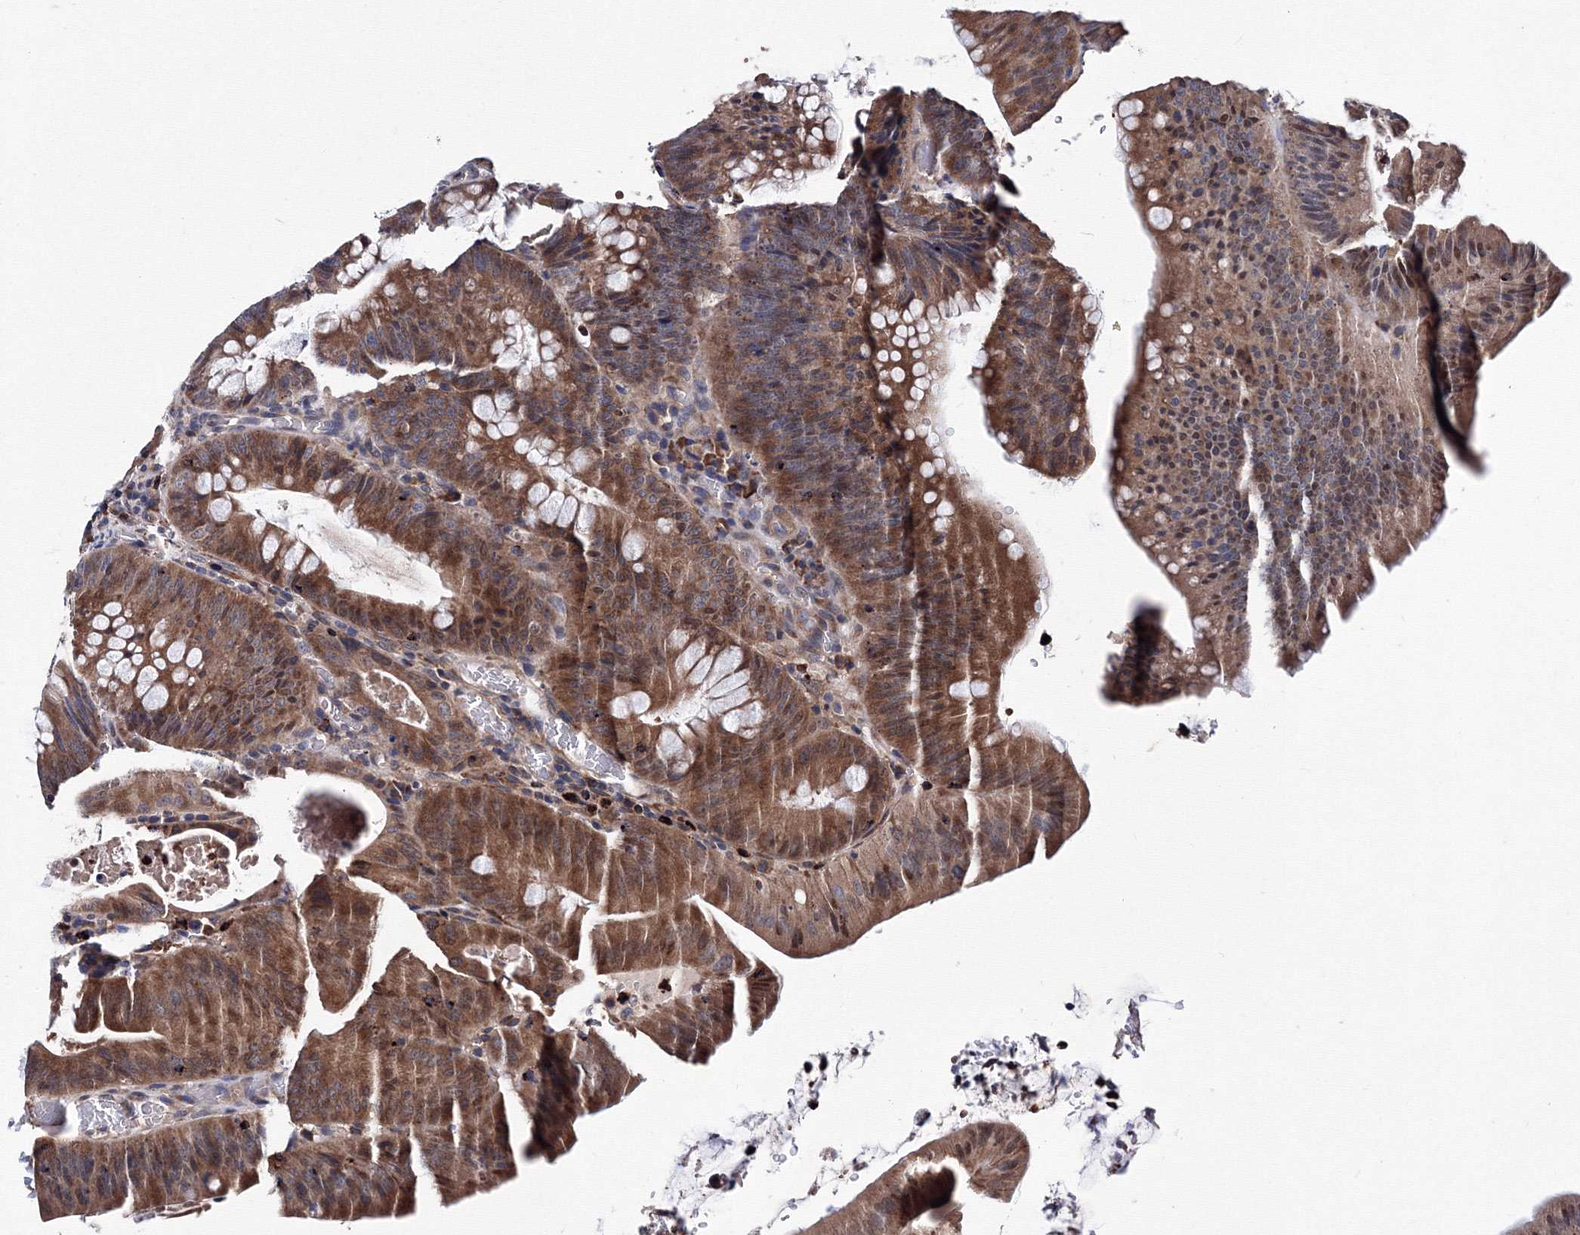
{"staining": {"intensity": "moderate", "quantity": ">75%", "location": "cytoplasmic/membranous"}, "tissue": "colorectal cancer", "cell_type": "Tumor cells", "image_type": "cancer", "snomed": [{"axis": "morphology", "description": "Normal tissue, NOS"}, {"axis": "topography", "description": "Colon"}], "caption": "The image shows immunohistochemical staining of colorectal cancer. There is moderate cytoplasmic/membranous staining is appreciated in approximately >75% of tumor cells. (DAB (3,3'-diaminobenzidine) IHC, brown staining for protein, blue staining for nuclei).", "gene": "PHYKPL", "patient": {"sex": "female", "age": 82}}